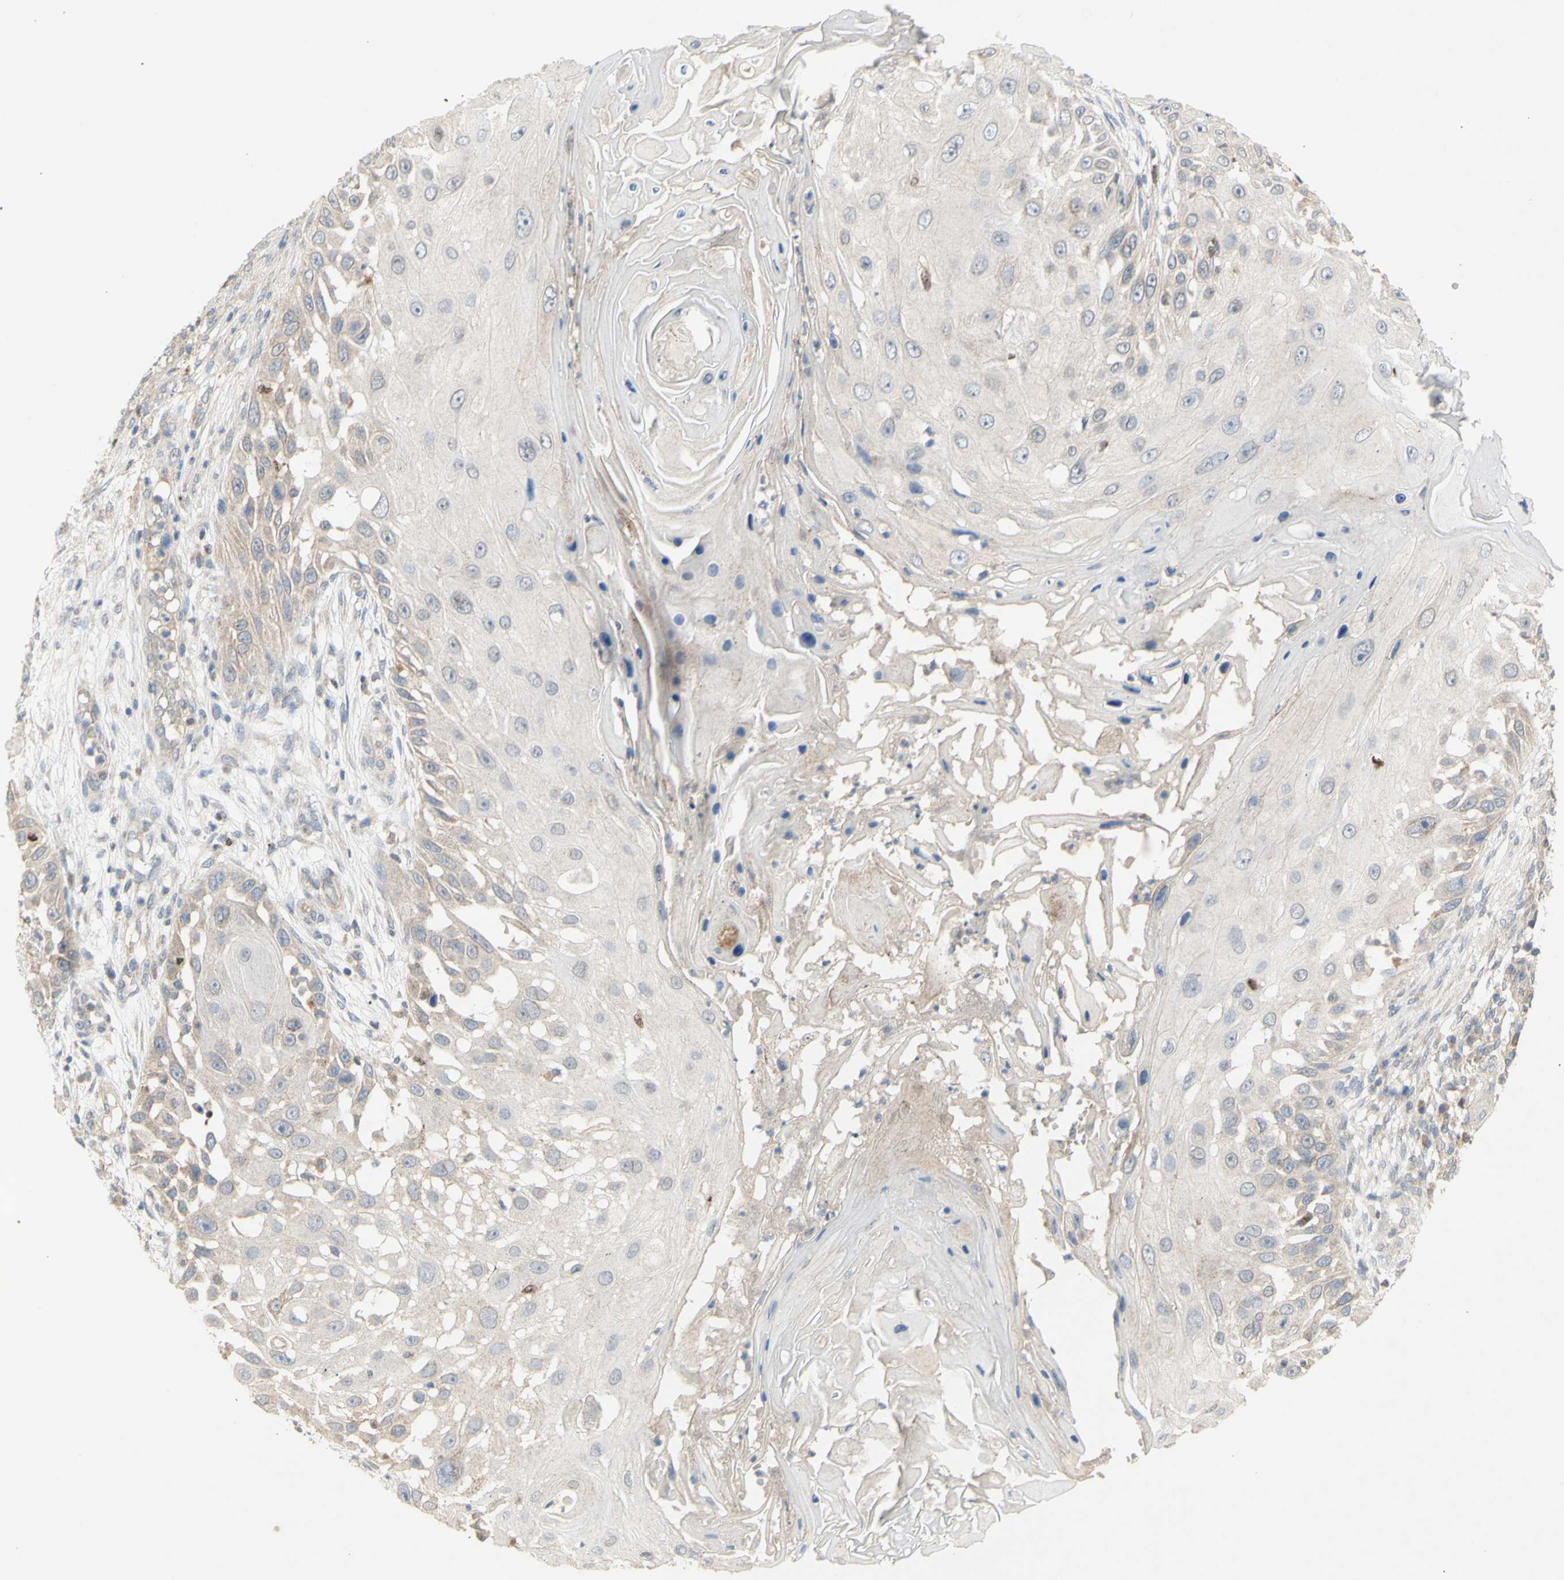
{"staining": {"intensity": "negative", "quantity": "none", "location": "none"}, "tissue": "skin cancer", "cell_type": "Tumor cells", "image_type": "cancer", "snomed": [{"axis": "morphology", "description": "Squamous cell carcinoma, NOS"}, {"axis": "topography", "description": "Skin"}], "caption": "Protein analysis of skin squamous cell carcinoma displays no significant staining in tumor cells.", "gene": "NLRP1", "patient": {"sex": "female", "age": 44}}